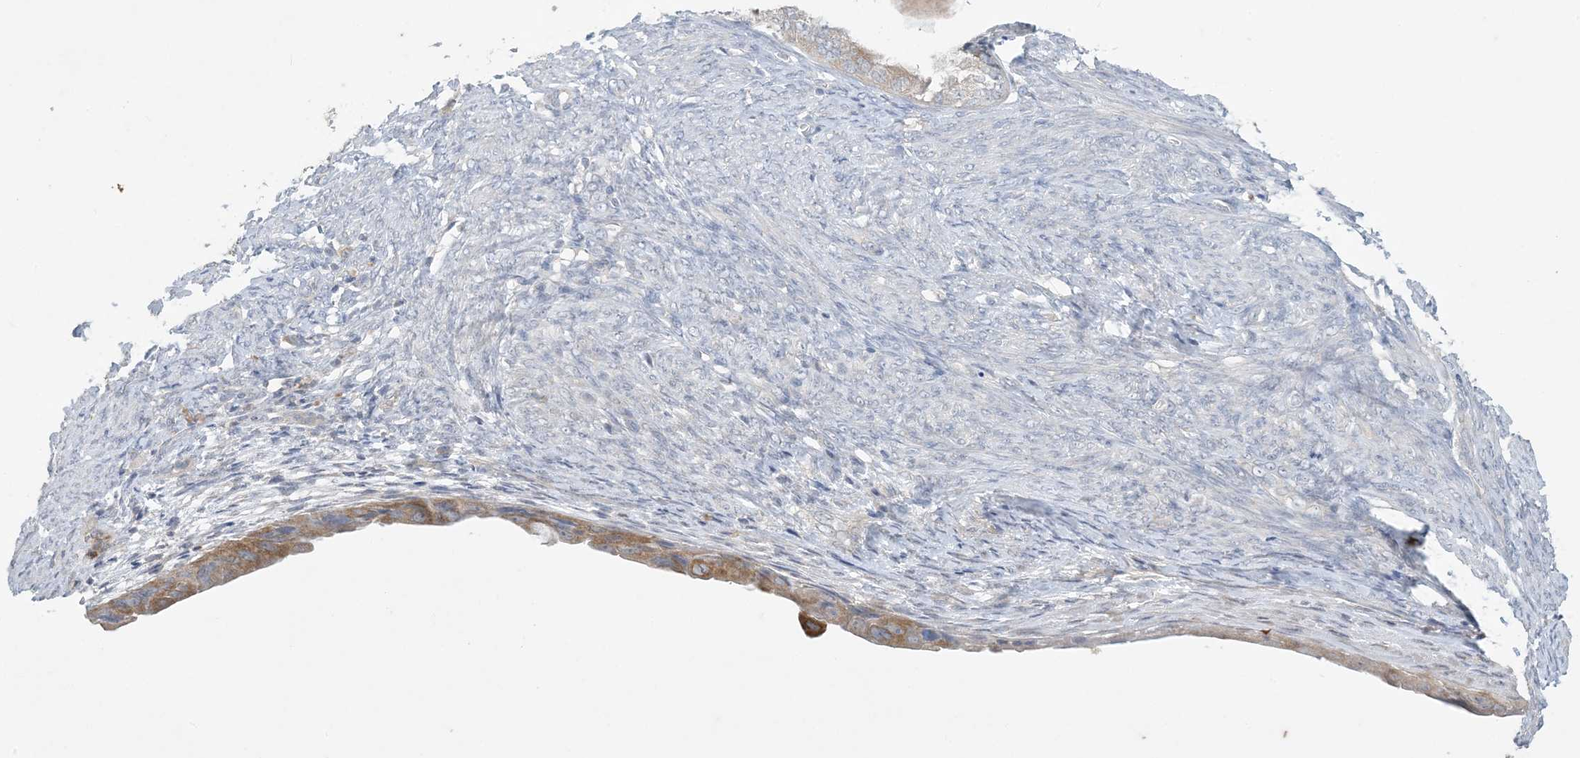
{"staining": {"intensity": "moderate", "quantity": "25%-75%", "location": "cytoplasmic/membranous"}, "tissue": "endometrial cancer", "cell_type": "Tumor cells", "image_type": "cancer", "snomed": [{"axis": "morphology", "description": "Adenocarcinoma, NOS"}, {"axis": "topography", "description": "Endometrium"}], "caption": "Protein analysis of endometrial cancer tissue exhibits moderate cytoplasmic/membranous expression in approximately 25%-75% of tumor cells. Using DAB (3,3'-diaminobenzidine) (brown) and hematoxylin (blue) stains, captured at high magnification using brightfield microscopy.", "gene": "KIF3A", "patient": {"sex": "female", "age": 86}}